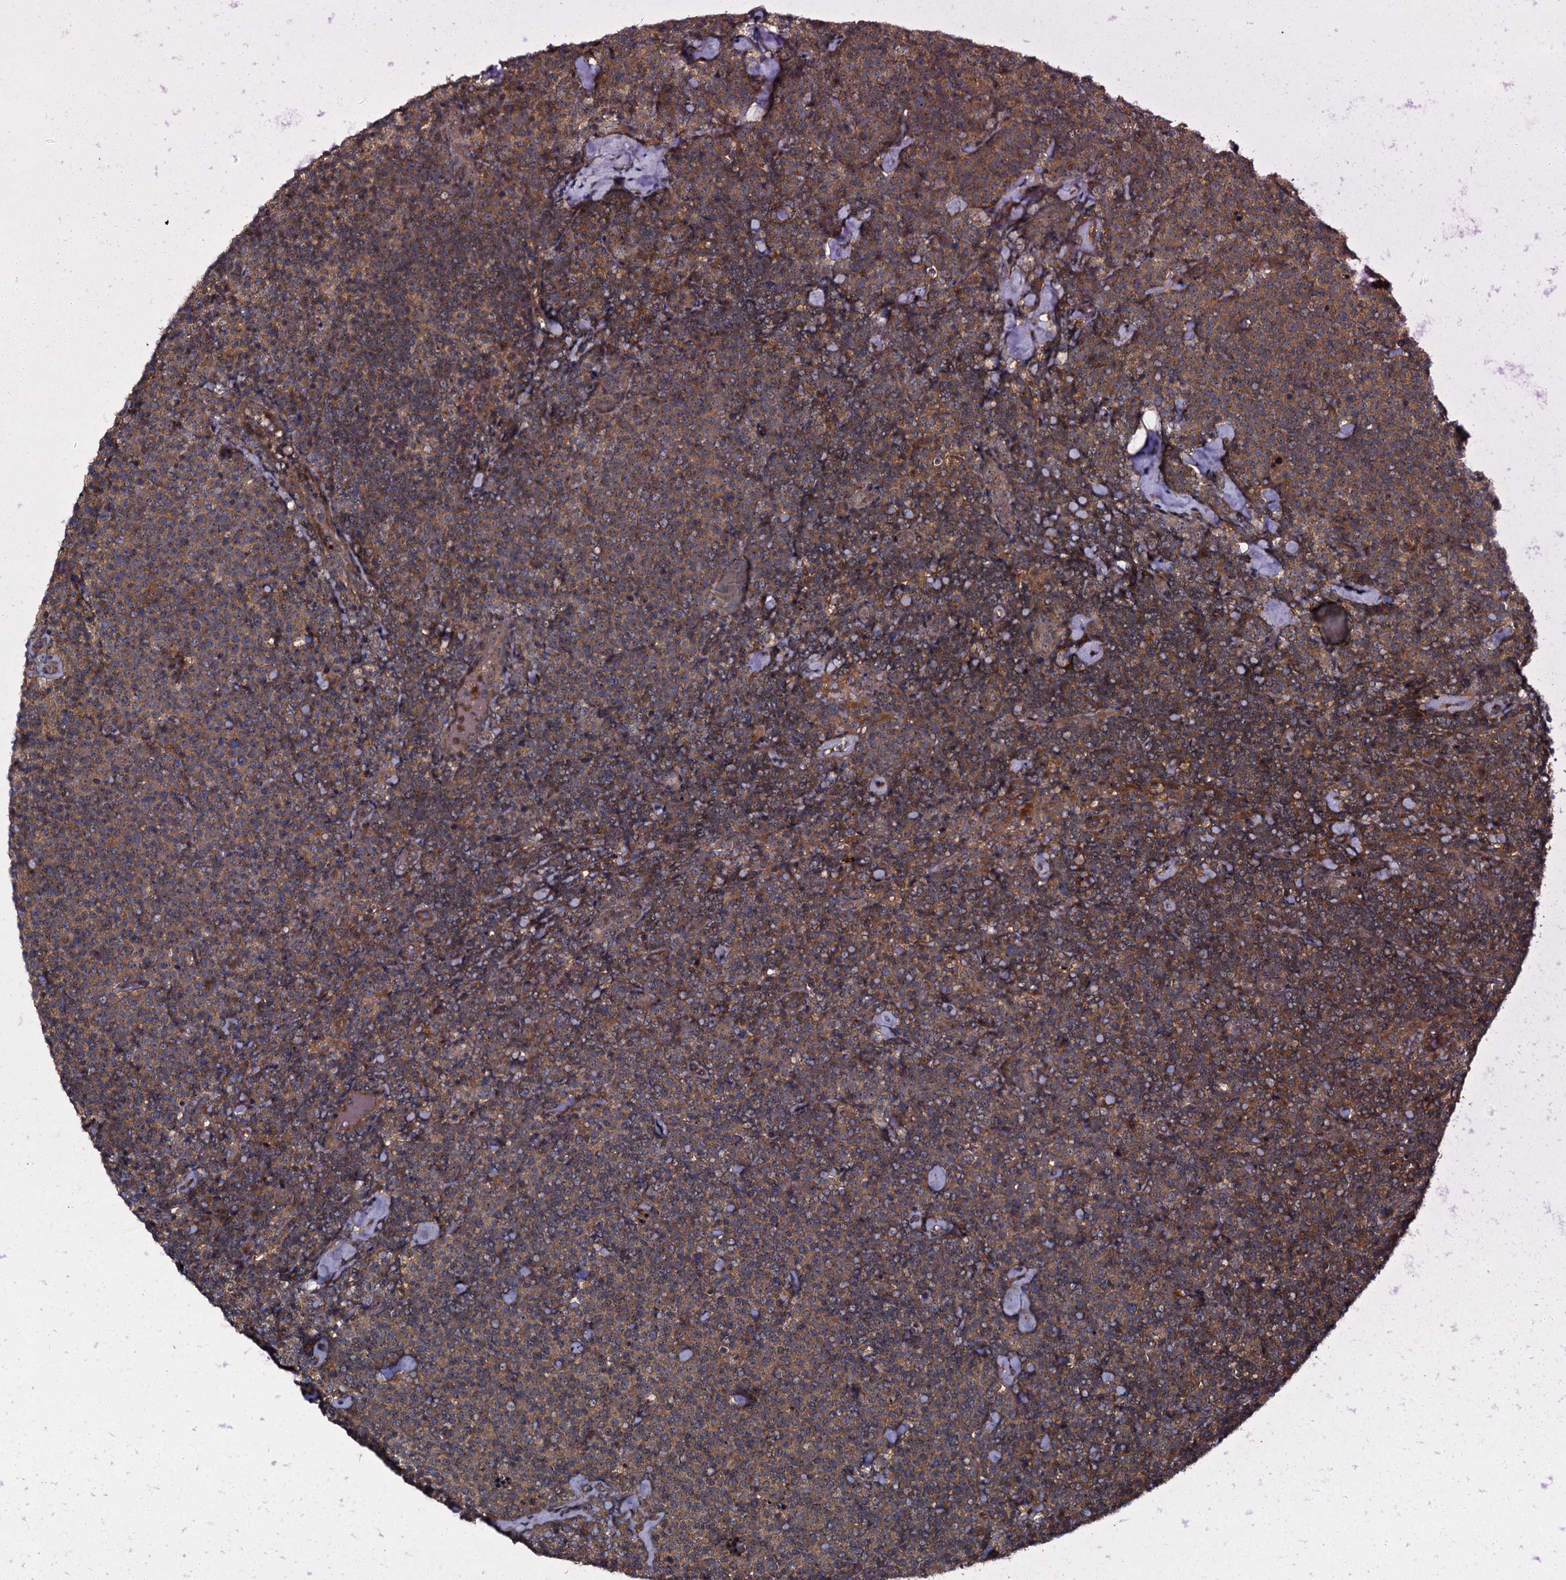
{"staining": {"intensity": "moderate", "quantity": ">75%", "location": "cytoplasmic/membranous"}, "tissue": "lymphoma", "cell_type": "Tumor cells", "image_type": "cancer", "snomed": [{"axis": "morphology", "description": "Malignant lymphoma, non-Hodgkin's type, High grade"}, {"axis": "topography", "description": "Lymph node"}], "caption": "High-grade malignant lymphoma, non-Hodgkin's type was stained to show a protein in brown. There is medium levels of moderate cytoplasmic/membranous expression in about >75% of tumor cells.", "gene": "KXD1", "patient": {"sex": "male", "age": 61}}